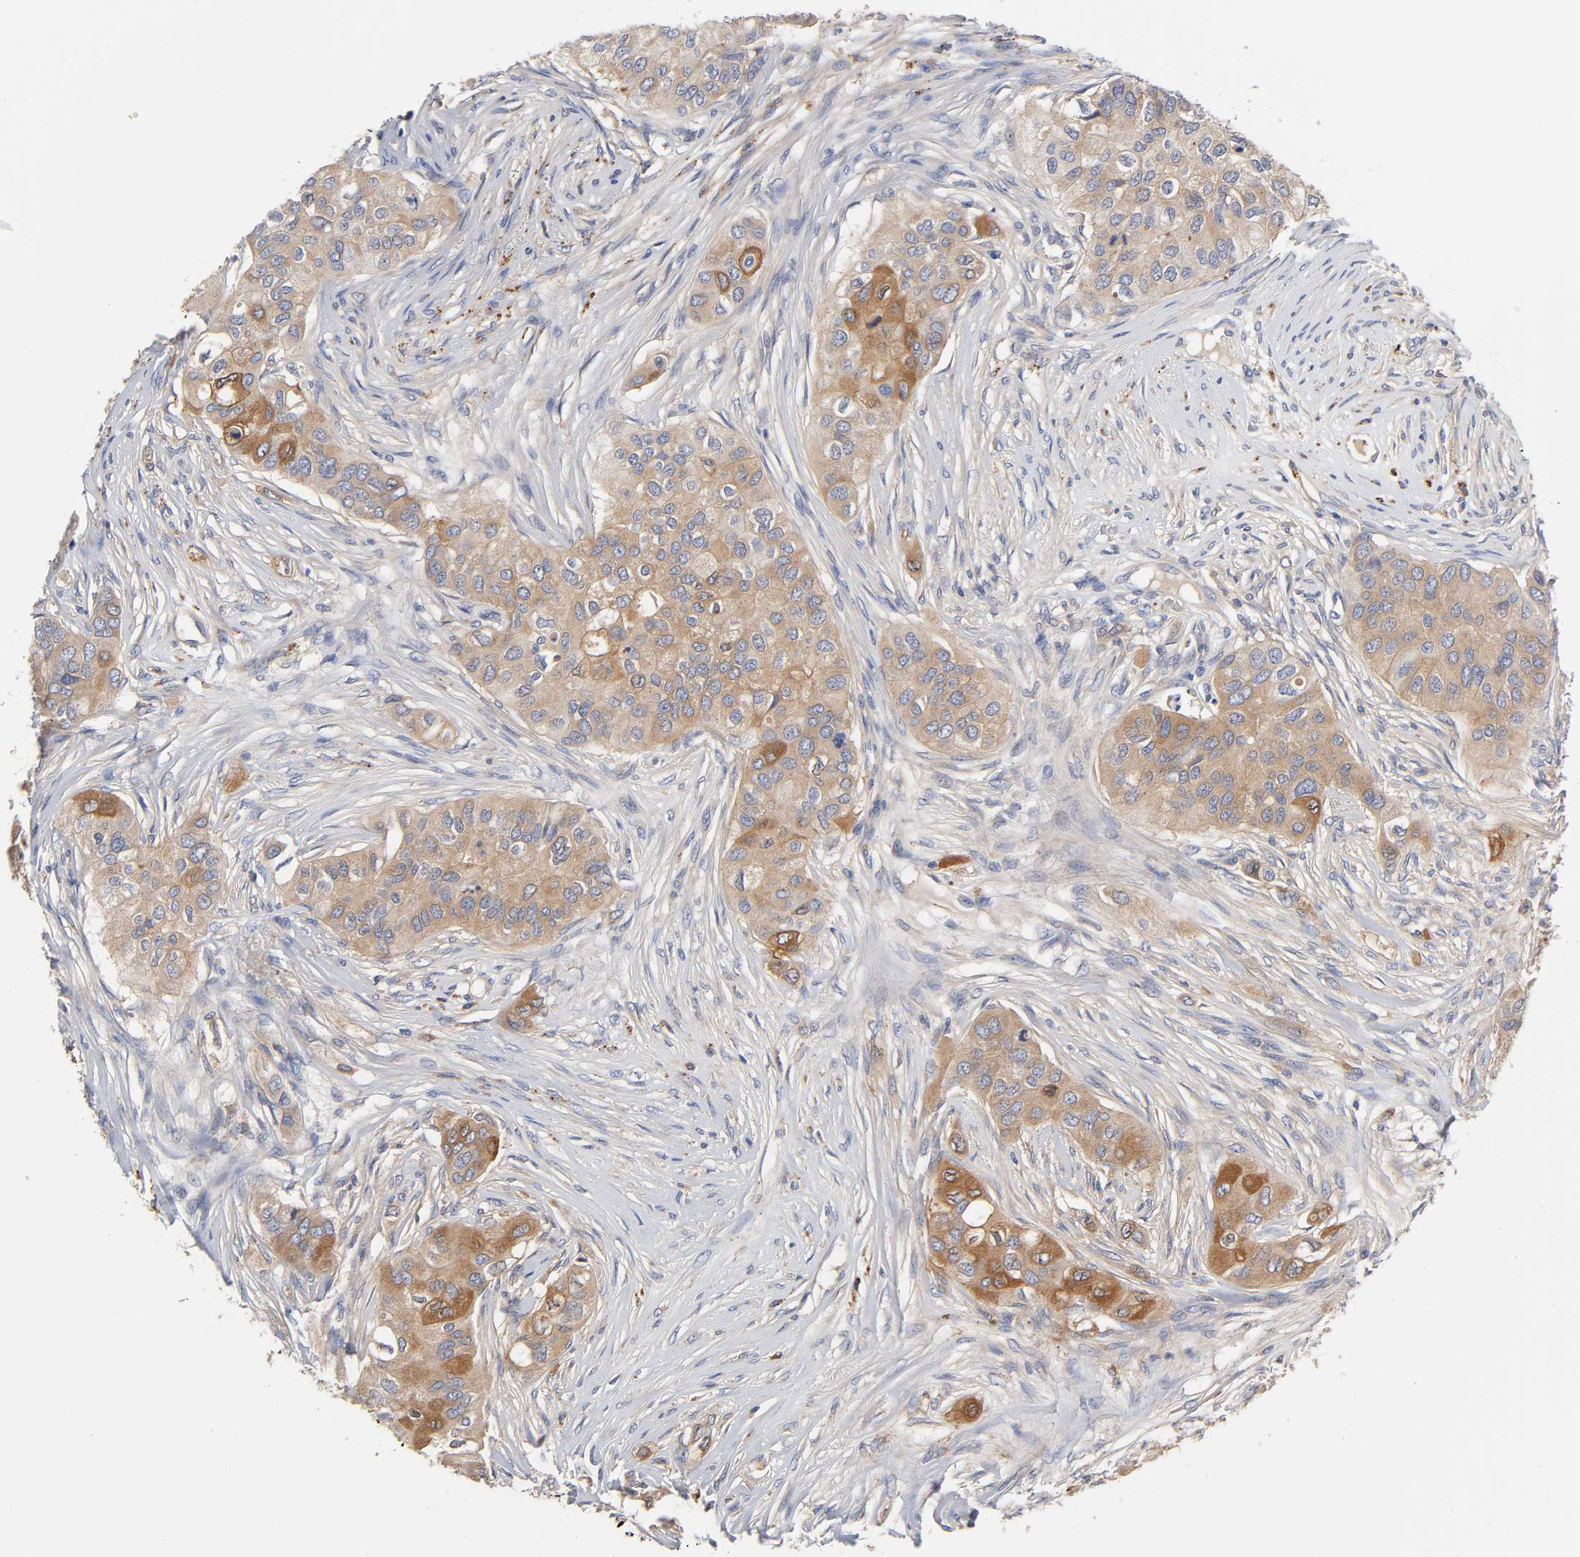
{"staining": {"intensity": "moderate", "quantity": ">75%", "location": "cytoplasmic/membranous"}, "tissue": "breast cancer", "cell_type": "Tumor cells", "image_type": "cancer", "snomed": [{"axis": "morphology", "description": "Normal tissue, NOS"}, {"axis": "morphology", "description": "Duct carcinoma"}, {"axis": "topography", "description": "Breast"}], "caption": "Immunohistochemistry image of breast cancer stained for a protein (brown), which exhibits medium levels of moderate cytoplasmic/membranous positivity in approximately >75% of tumor cells.", "gene": "C17orf75", "patient": {"sex": "female", "age": 49}}